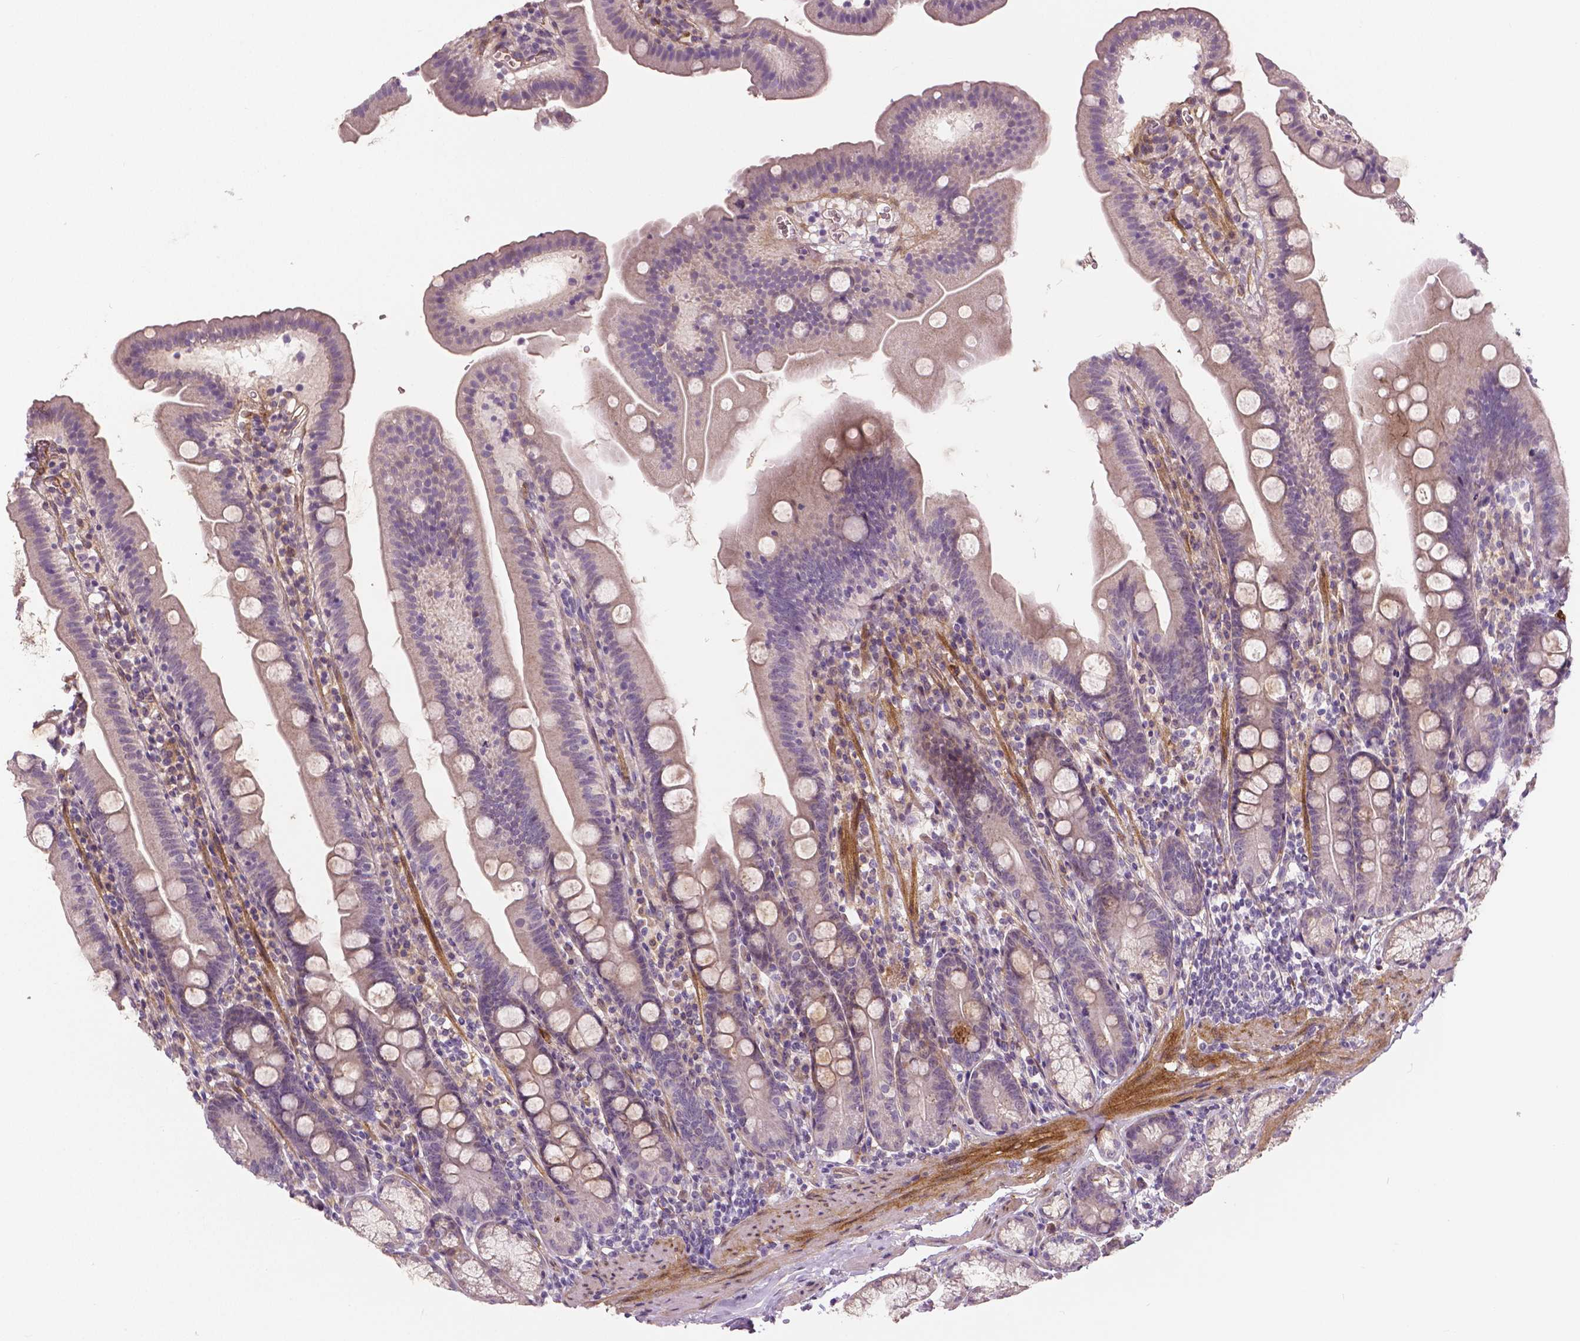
{"staining": {"intensity": "weak", "quantity": "<25%", "location": "cytoplasmic/membranous"}, "tissue": "duodenum", "cell_type": "Glandular cells", "image_type": "normal", "snomed": [{"axis": "morphology", "description": "Normal tissue, NOS"}, {"axis": "topography", "description": "Duodenum"}], "caption": "The immunohistochemistry image has no significant staining in glandular cells of duodenum. (DAB (3,3'-diaminobenzidine) immunohistochemistry (IHC), high magnification).", "gene": "FLT1", "patient": {"sex": "female", "age": 67}}